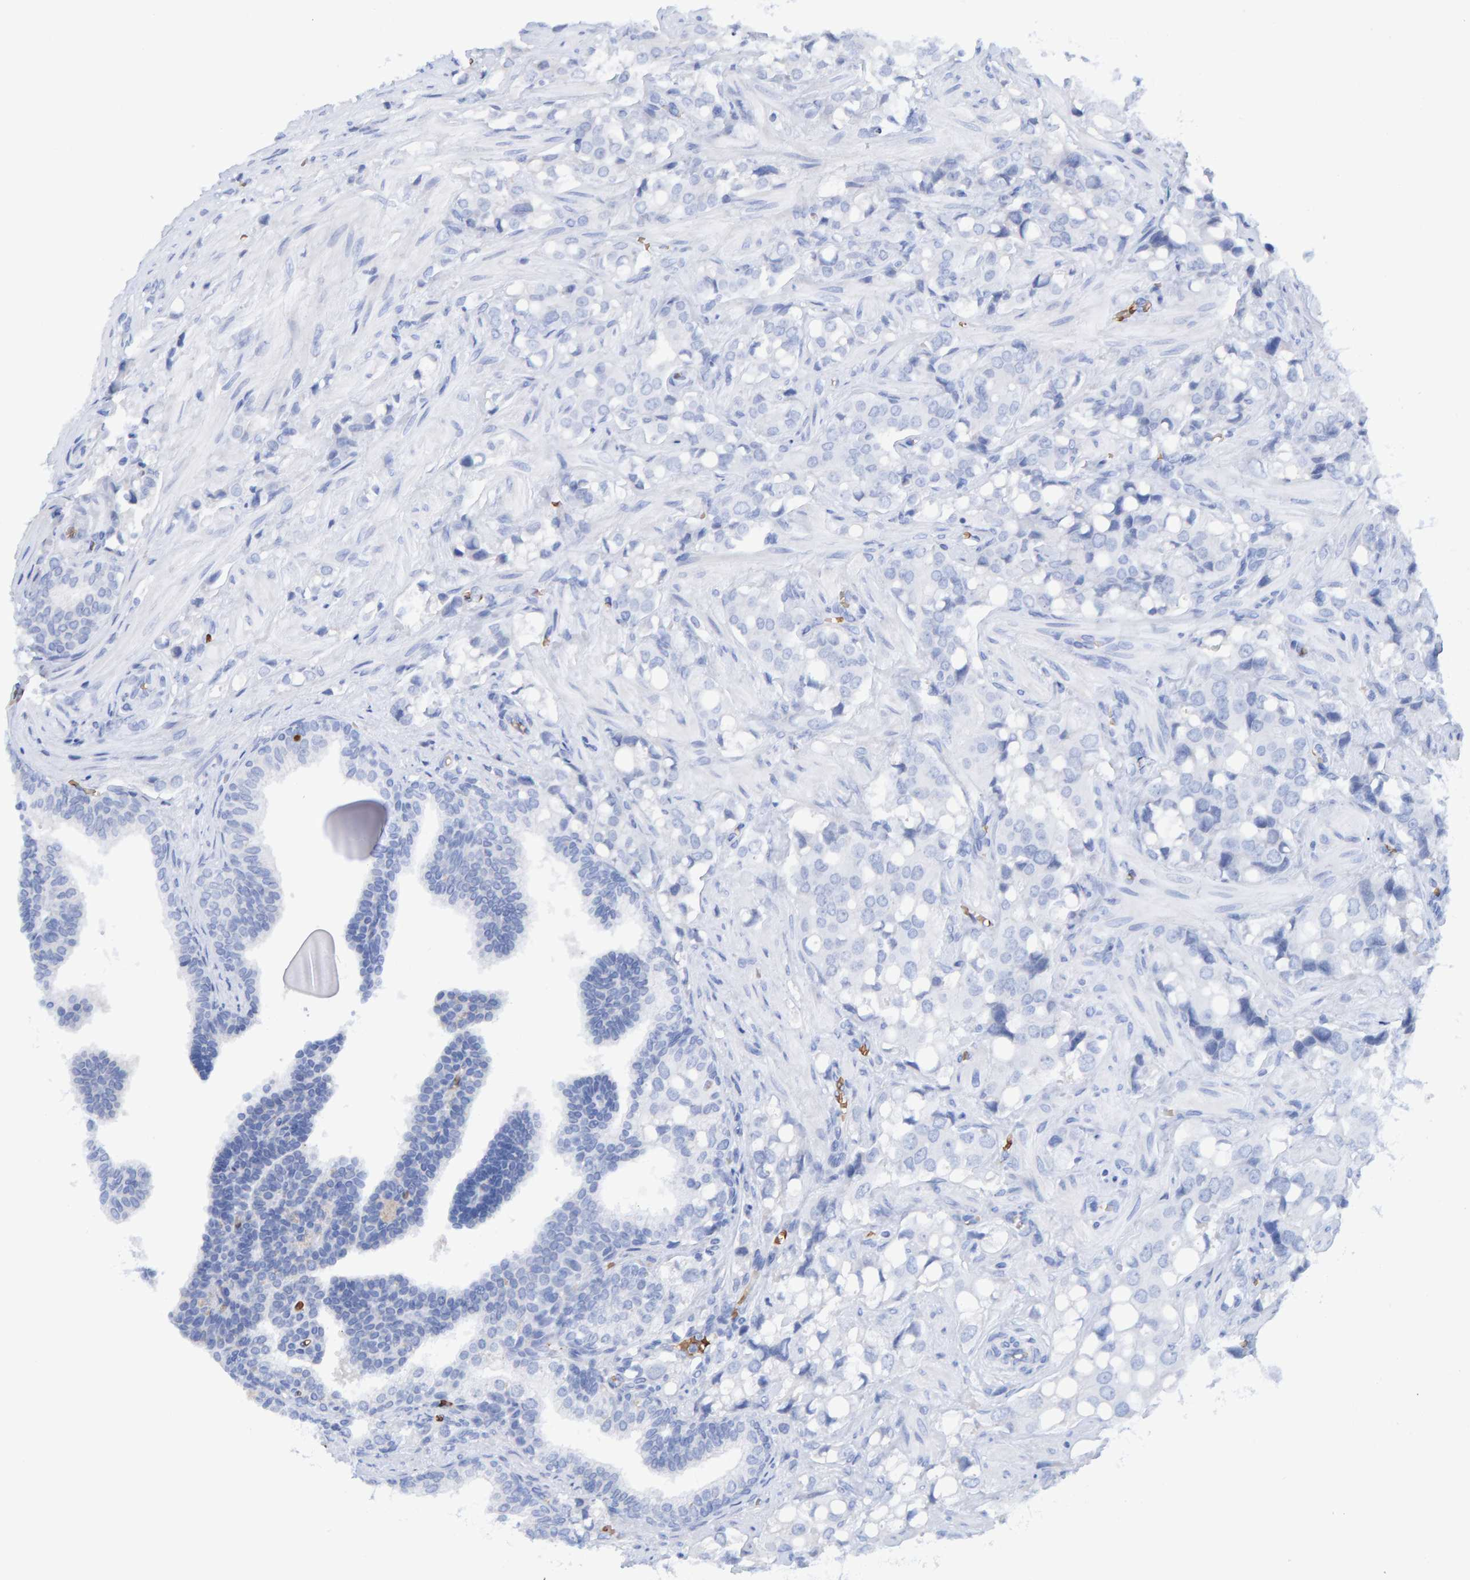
{"staining": {"intensity": "negative", "quantity": "none", "location": "none"}, "tissue": "prostate cancer", "cell_type": "Tumor cells", "image_type": "cancer", "snomed": [{"axis": "morphology", "description": "Adenocarcinoma, High grade"}, {"axis": "topography", "description": "Prostate"}], "caption": "A high-resolution histopathology image shows immunohistochemistry (IHC) staining of prostate cancer, which exhibits no significant positivity in tumor cells.", "gene": "VPS9D1", "patient": {"sex": "male", "age": 52}}